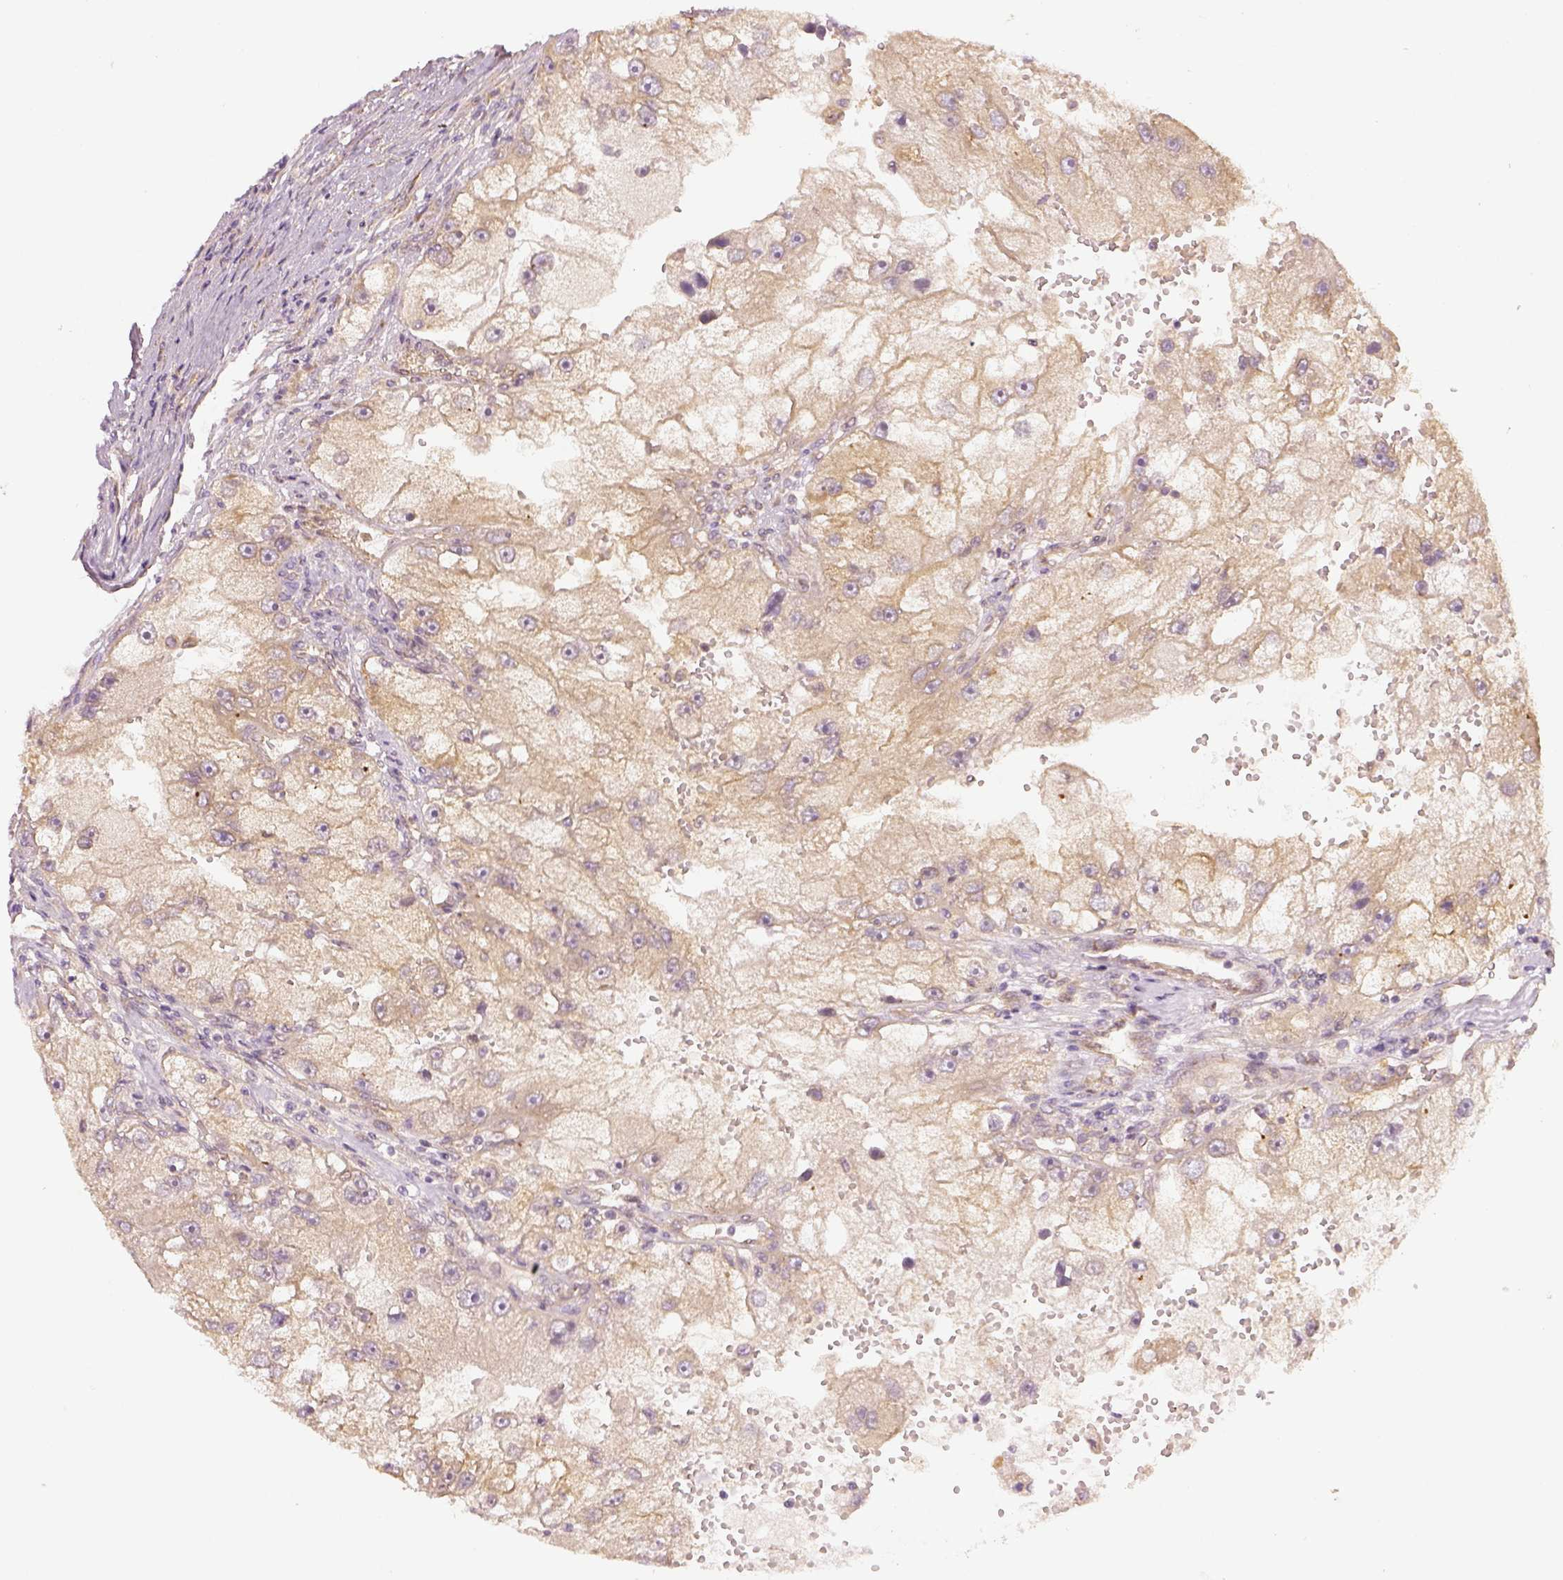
{"staining": {"intensity": "weak", "quantity": ">75%", "location": "cytoplasmic/membranous"}, "tissue": "renal cancer", "cell_type": "Tumor cells", "image_type": "cancer", "snomed": [{"axis": "morphology", "description": "Adenocarcinoma, NOS"}, {"axis": "topography", "description": "Kidney"}], "caption": "Adenocarcinoma (renal) was stained to show a protein in brown. There is low levels of weak cytoplasmic/membranous expression in approximately >75% of tumor cells.", "gene": "PAIP1", "patient": {"sex": "male", "age": 63}}